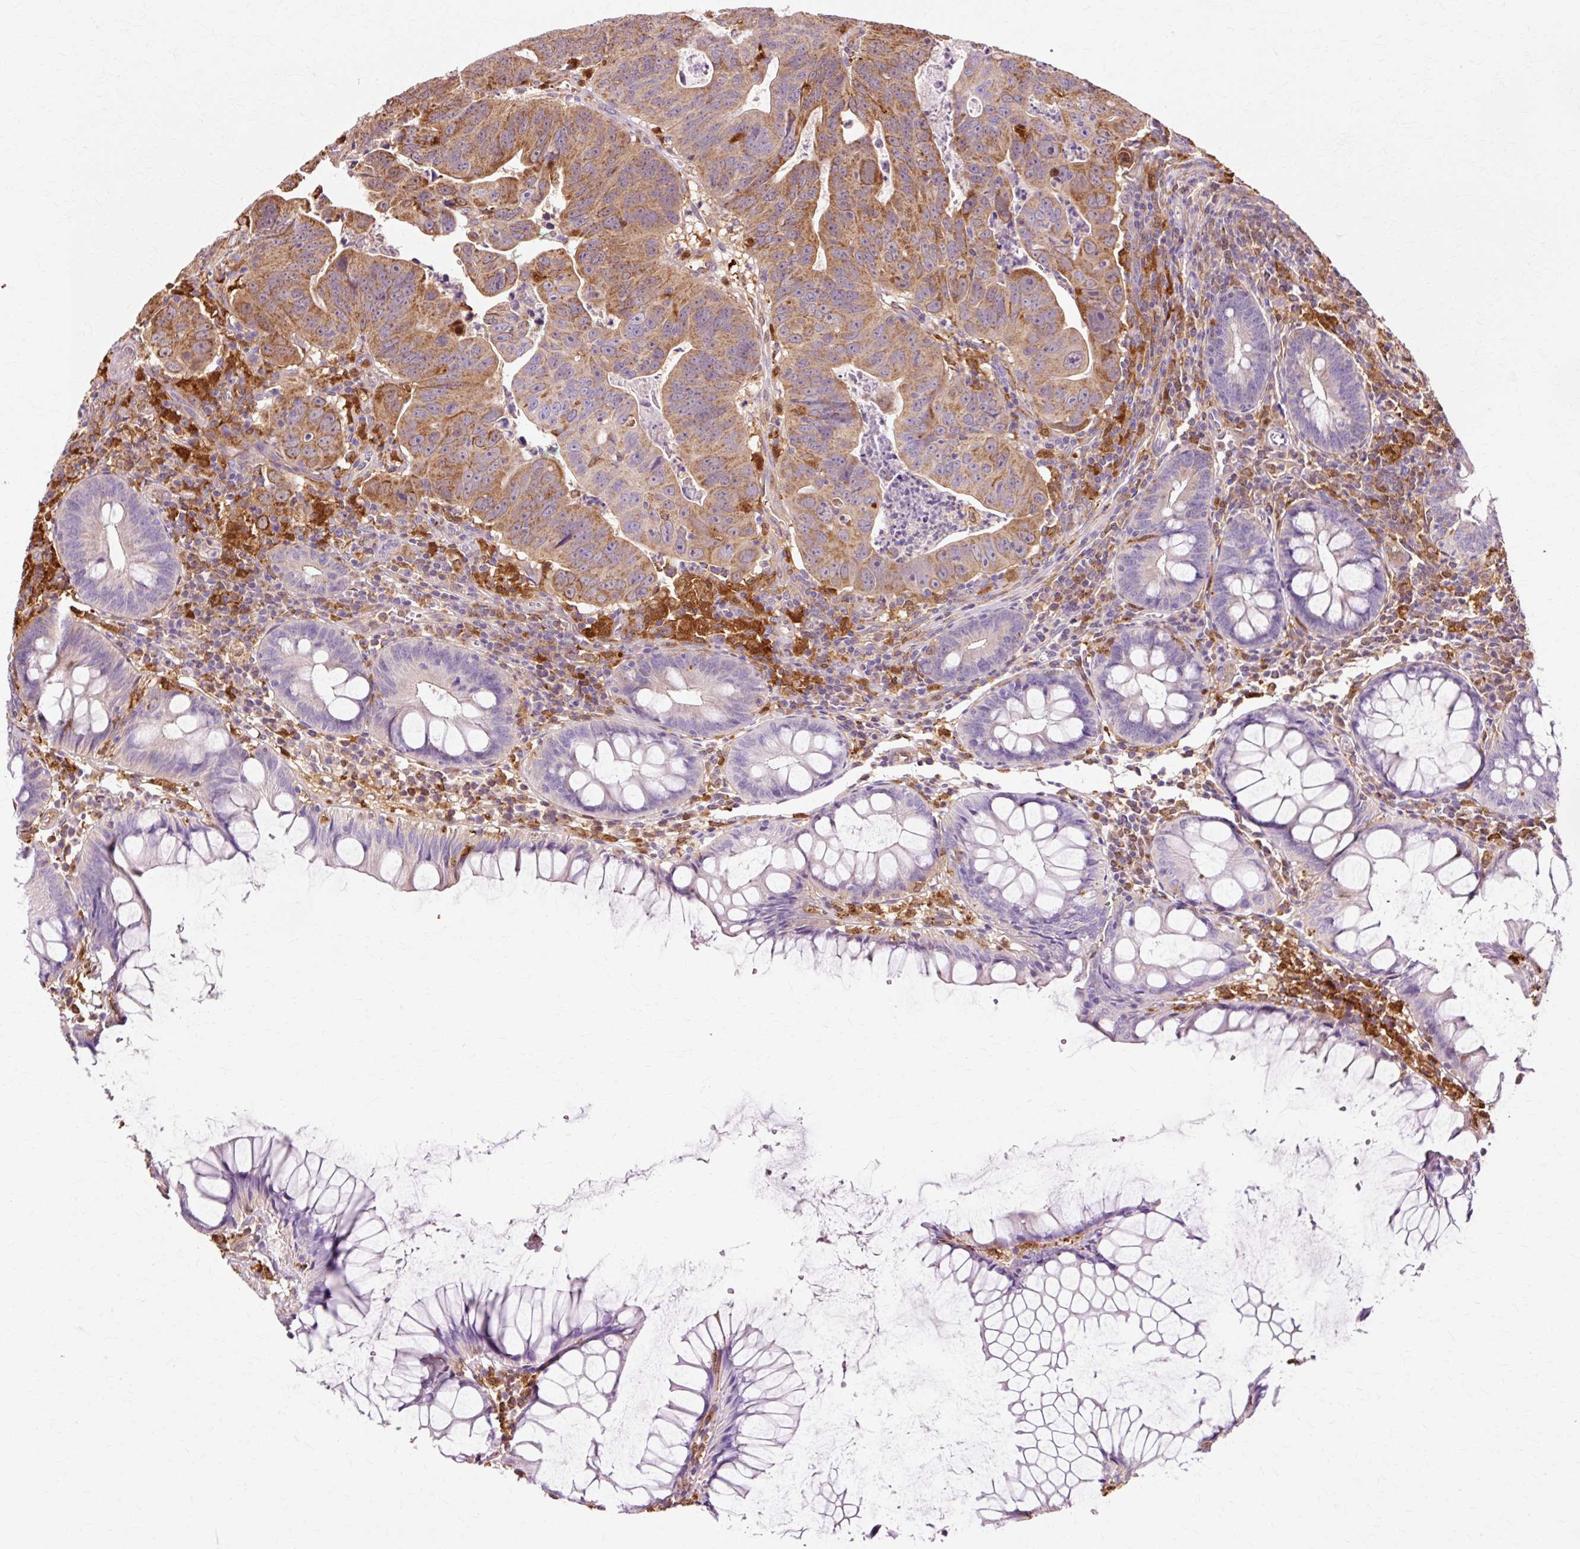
{"staining": {"intensity": "moderate", "quantity": ">75%", "location": "cytoplasmic/membranous"}, "tissue": "colorectal cancer", "cell_type": "Tumor cells", "image_type": "cancer", "snomed": [{"axis": "morphology", "description": "Adenocarcinoma, NOS"}, {"axis": "topography", "description": "Rectum"}], "caption": "Protein expression analysis of human adenocarcinoma (colorectal) reveals moderate cytoplasmic/membranous staining in about >75% of tumor cells.", "gene": "GPX1", "patient": {"sex": "male", "age": 69}}